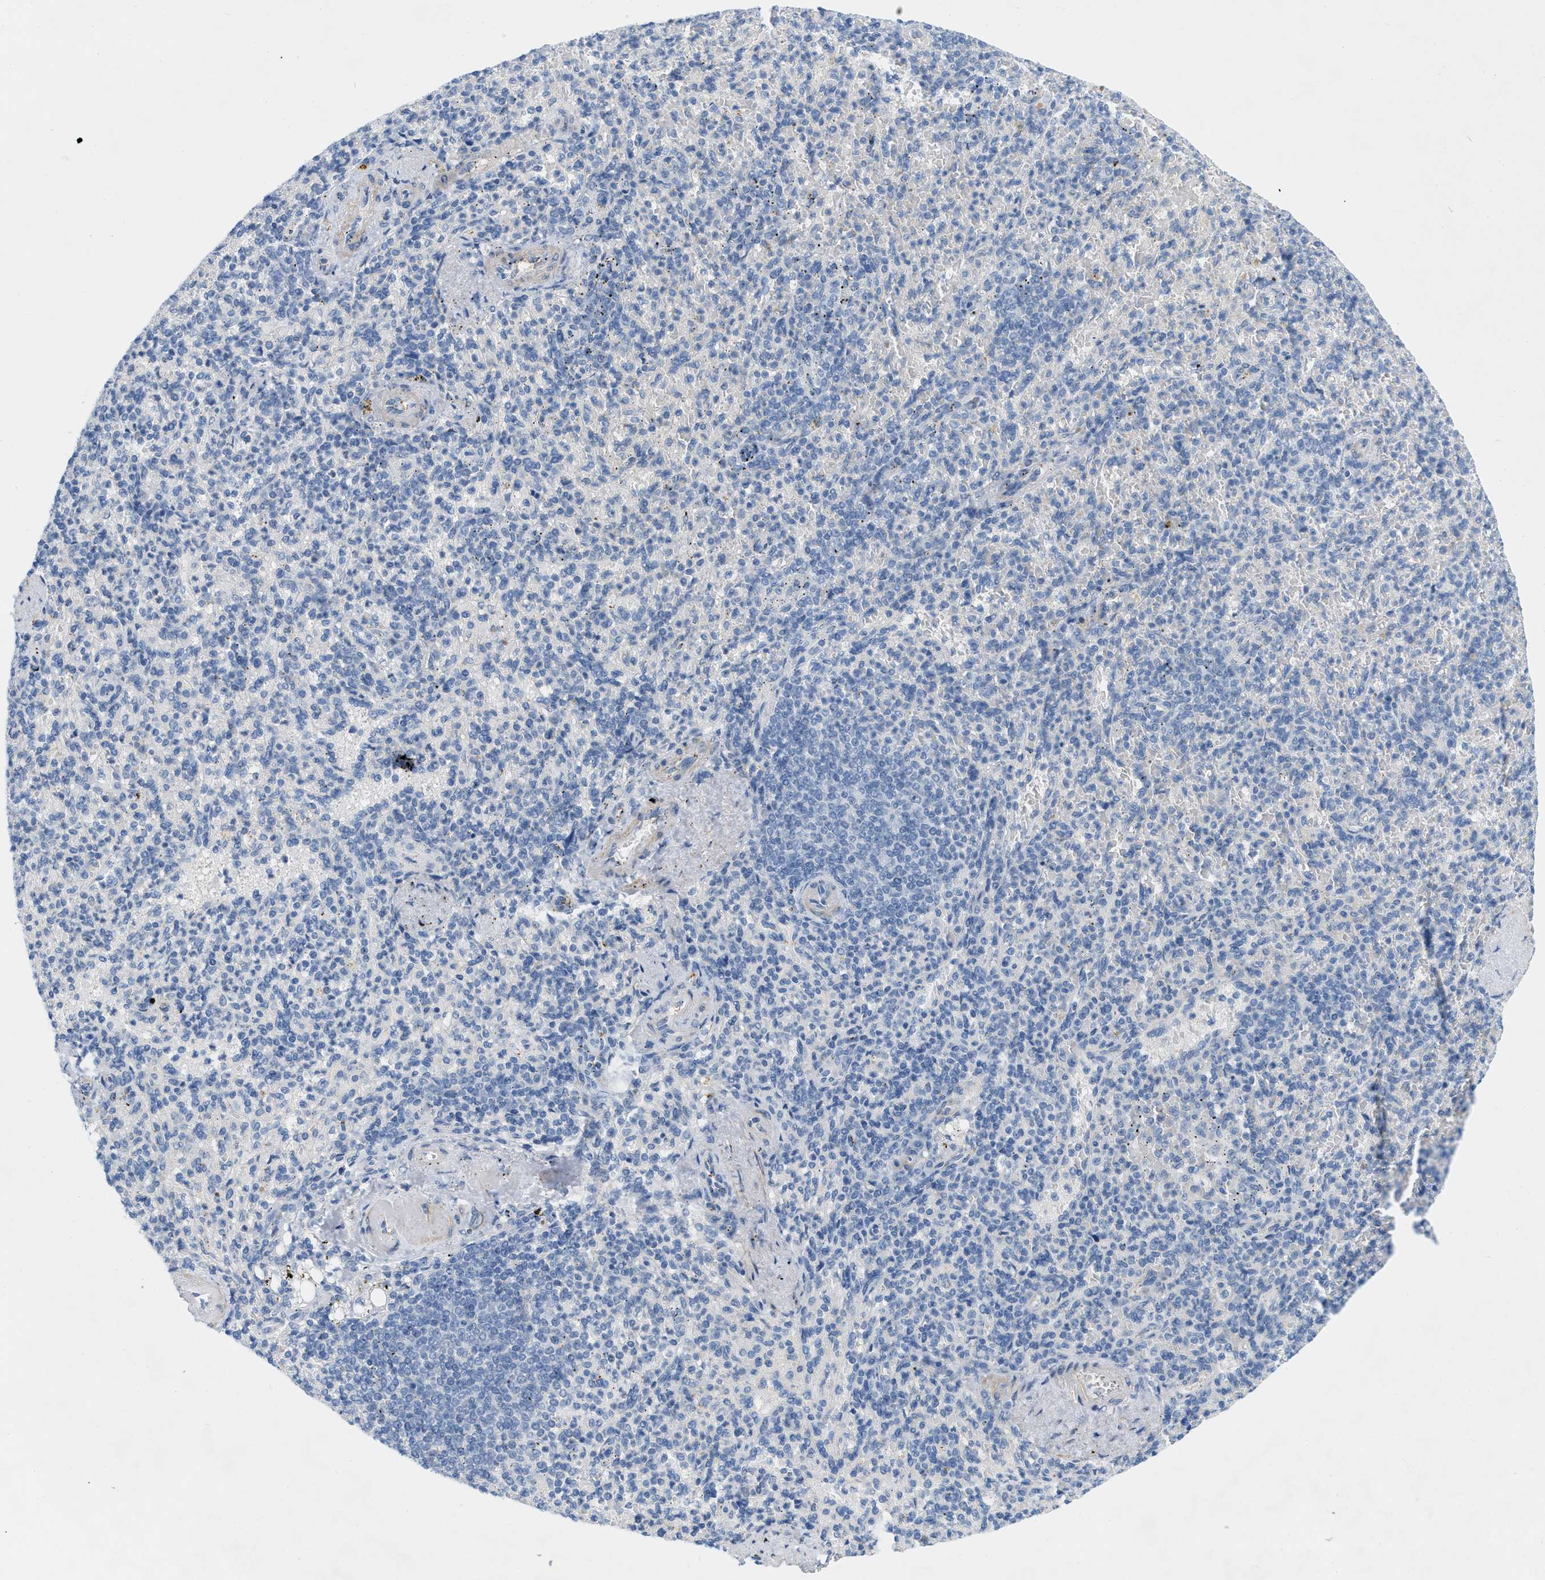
{"staining": {"intensity": "negative", "quantity": "none", "location": "none"}, "tissue": "spleen", "cell_type": "Cells in red pulp", "image_type": "normal", "snomed": [{"axis": "morphology", "description": "Normal tissue, NOS"}, {"axis": "topography", "description": "Spleen"}], "caption": "IHC of benign human spleen exhibits no expression in cells in red pulp.", "gene": "HLTF", "patient": {"sex": "female", "age": 74}}